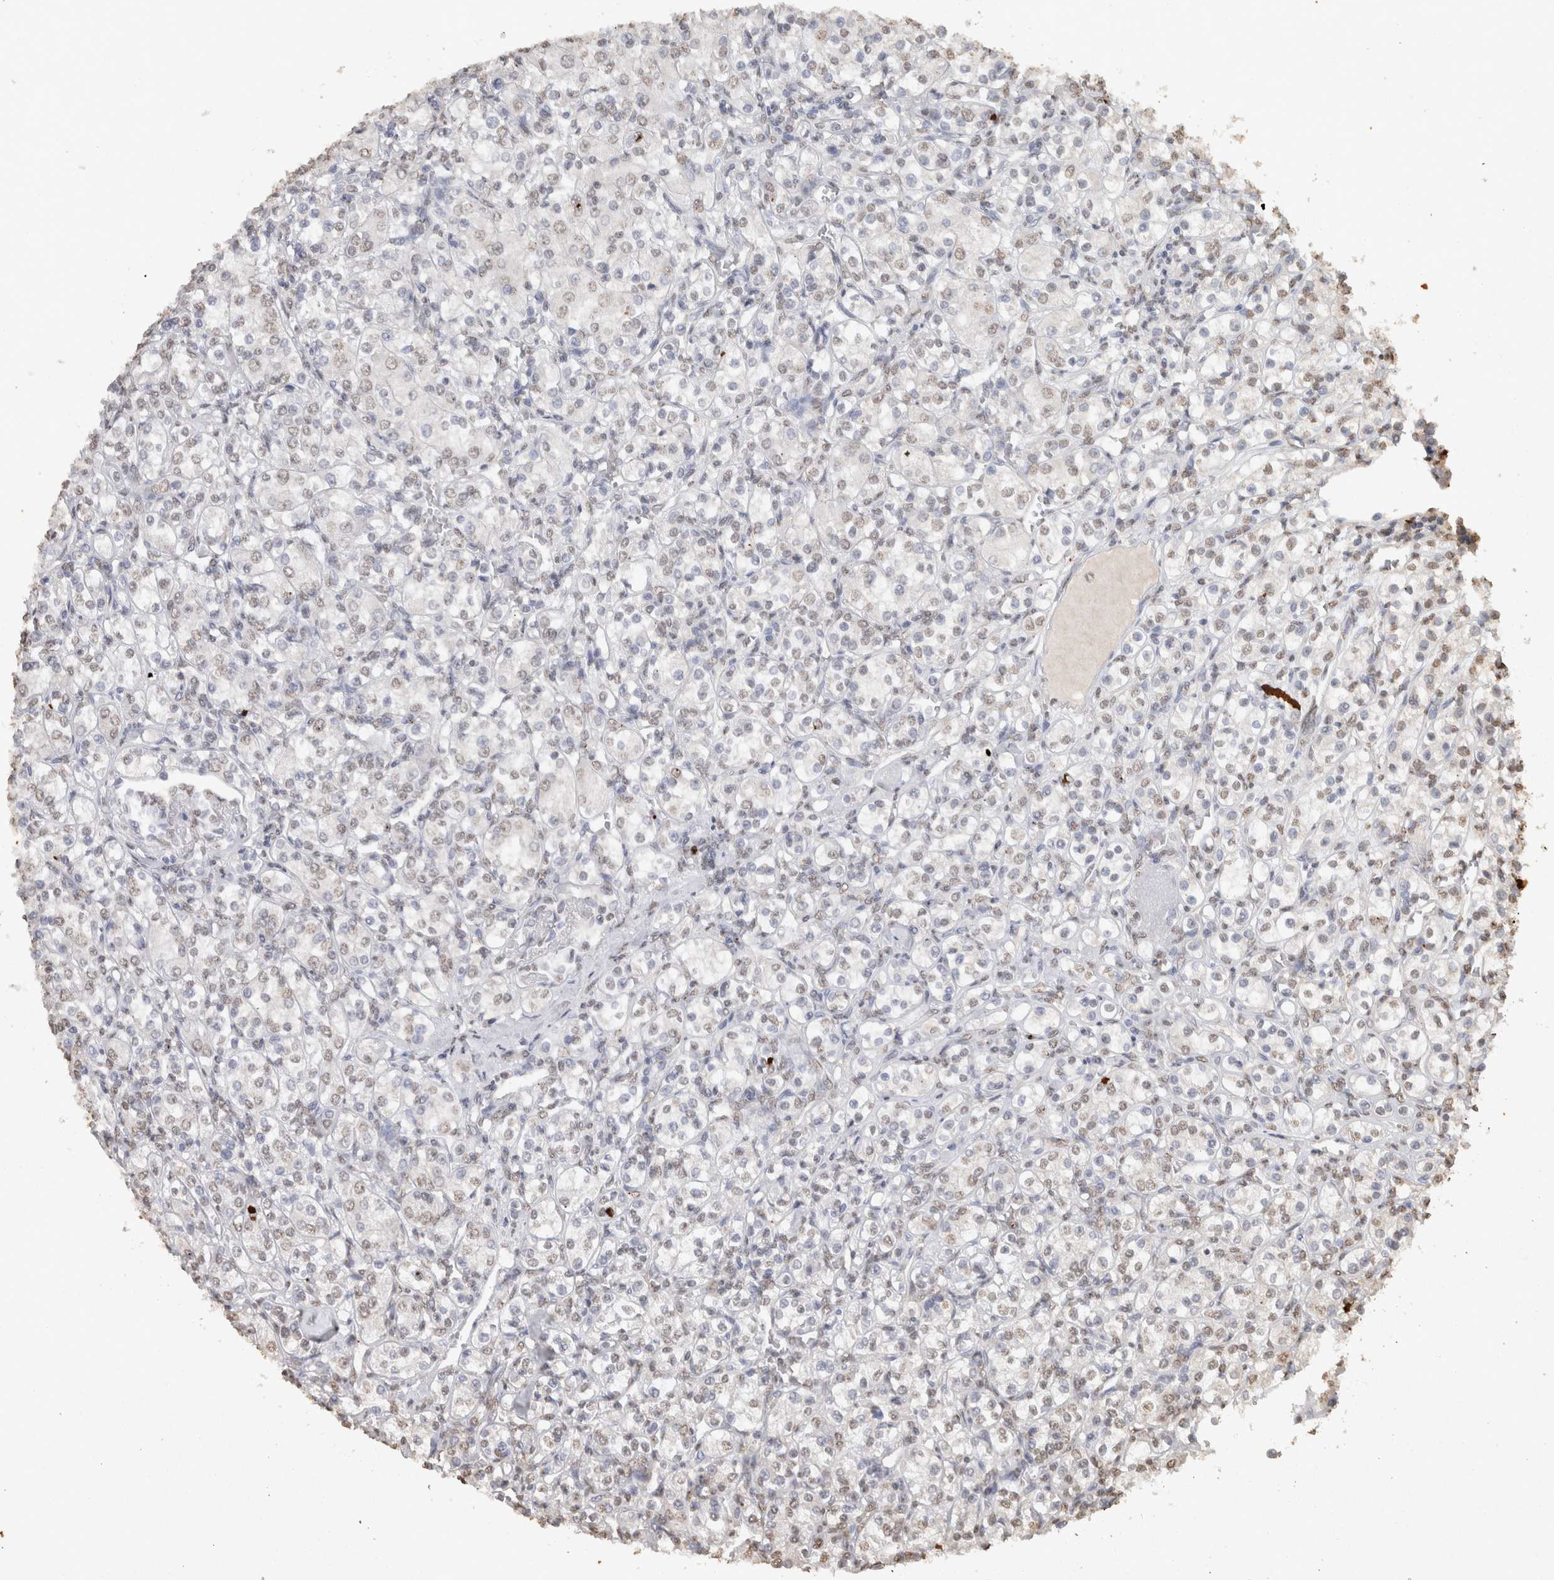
{"staining": {"intensity": "weak", "quantity": "25%-75%", "location": "nuclear"}, "tissue": "renal cancer", "cell_type": "Tumor cells", "image_type": "cancer", "snomed": [{"axis": "morphology", "description": "Adenocarcinoma, NOS"}, {"axis": "topography", "description": "Kidney"}], "caption": "Immunohistochemistry (IHC) histopathology image of renal adenocarcinoma stained for a protein (brown), which demonstrates low levels of weak nuclear expression in approximately 25%-75% of tumor cells.", "gene": "HAND2", "patient": {"sex": "male", "age": 77}}